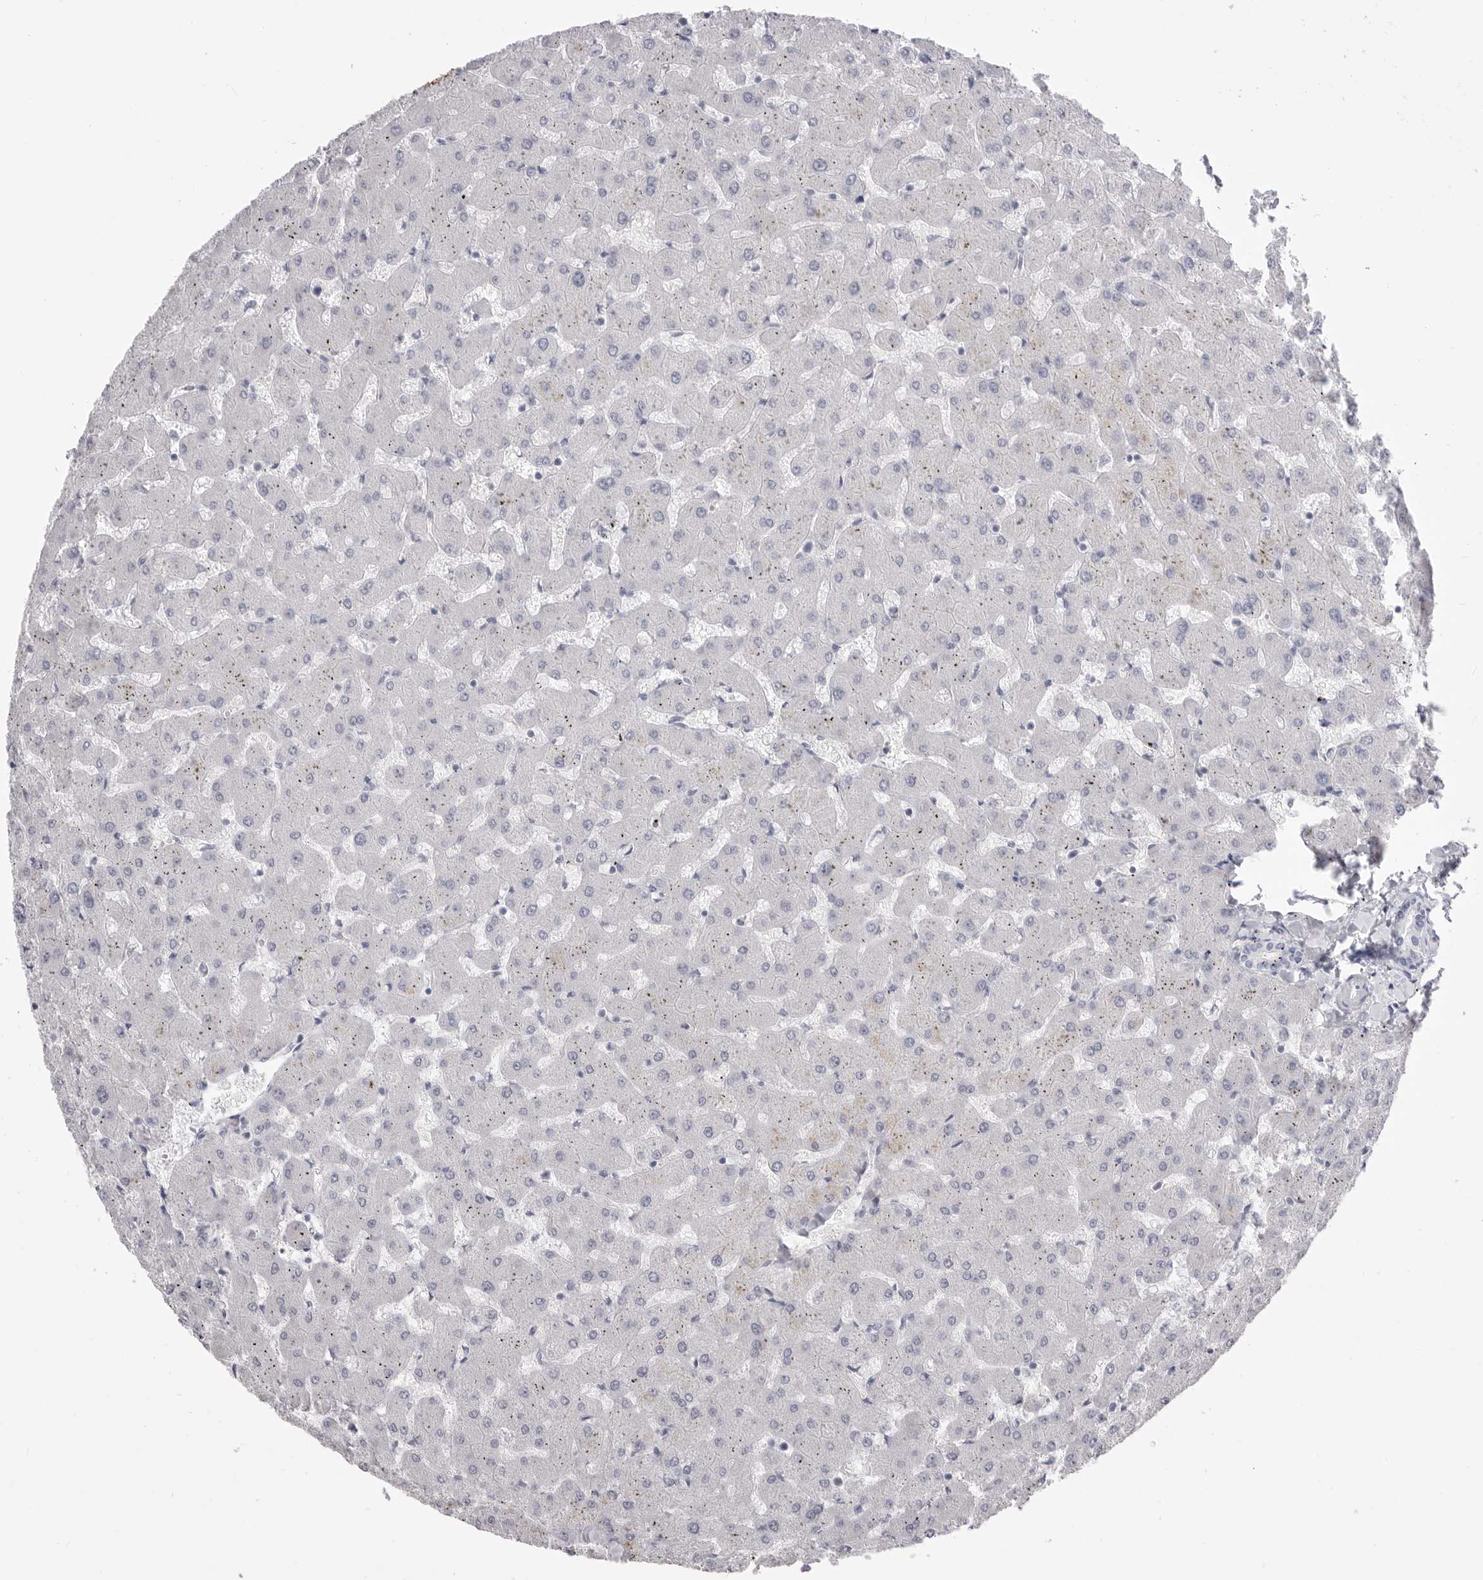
{"staining": {"intensity": "negative", "quantity": "none", "location": "none"}, "tissue": "liver", "cell_type": "Cholangiocytes", "image_type": "normal", "snomed": [{"axis": "morphology", "description": "Normal tissue, NOS"}, {"axis": "topography", "description": "Liver"}], "caption": "Immunohistochemistry photomicrograph of benign liver: liver stained with DAB (3,3'-diaminobenzidine) shows no significant protein staining in cholangiocytes.", "gene": "CPB1", "patient": {"sex": "female", "age": 63}}